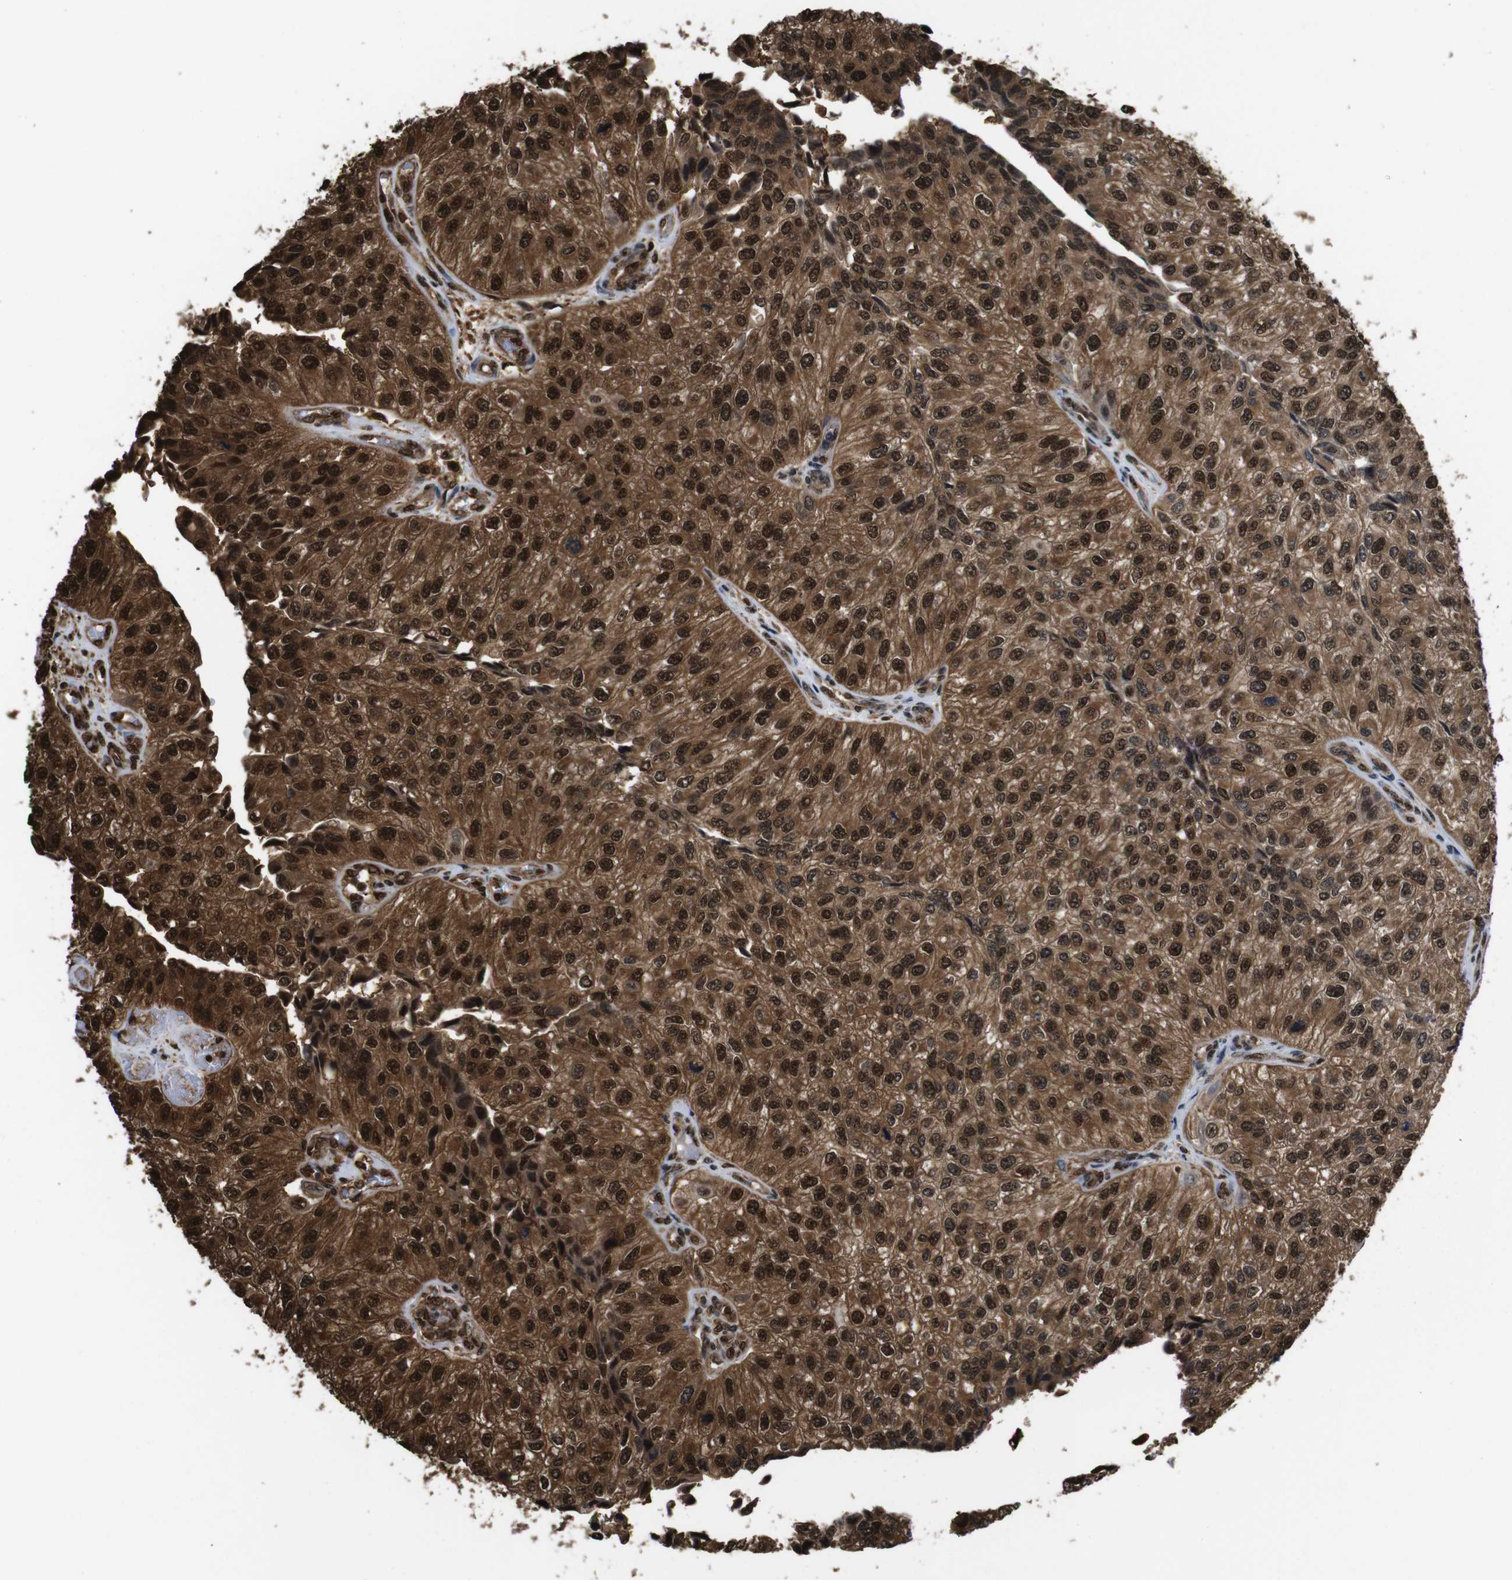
{"staining": {"intensity": "strong", "quantity": ">75%", "location": "cytoplasmic/membranous,nuclear"}, "tissue": "urothelial cancer", "cell_type": "Tumor cells", "image_type": "cancer", "snomed": [{"axis": "morphology", "description": "Urothelial carcinoma, High grade"}, {"axis": "topography", "description": "Kidney"}, {"axis": "topography", "description": "Urinary bladder"}], "caption": "Urothelial cancer tissue demonstrates strong cytoplasmic/membranous and nuclear positivity in approximately >75% of tumor cells Immunohistochemistry (ihc) stains the protein in brown and the nuclei are stained blue.", "gene": "VCP", "patient": {"sex": "male", "age": 77}}